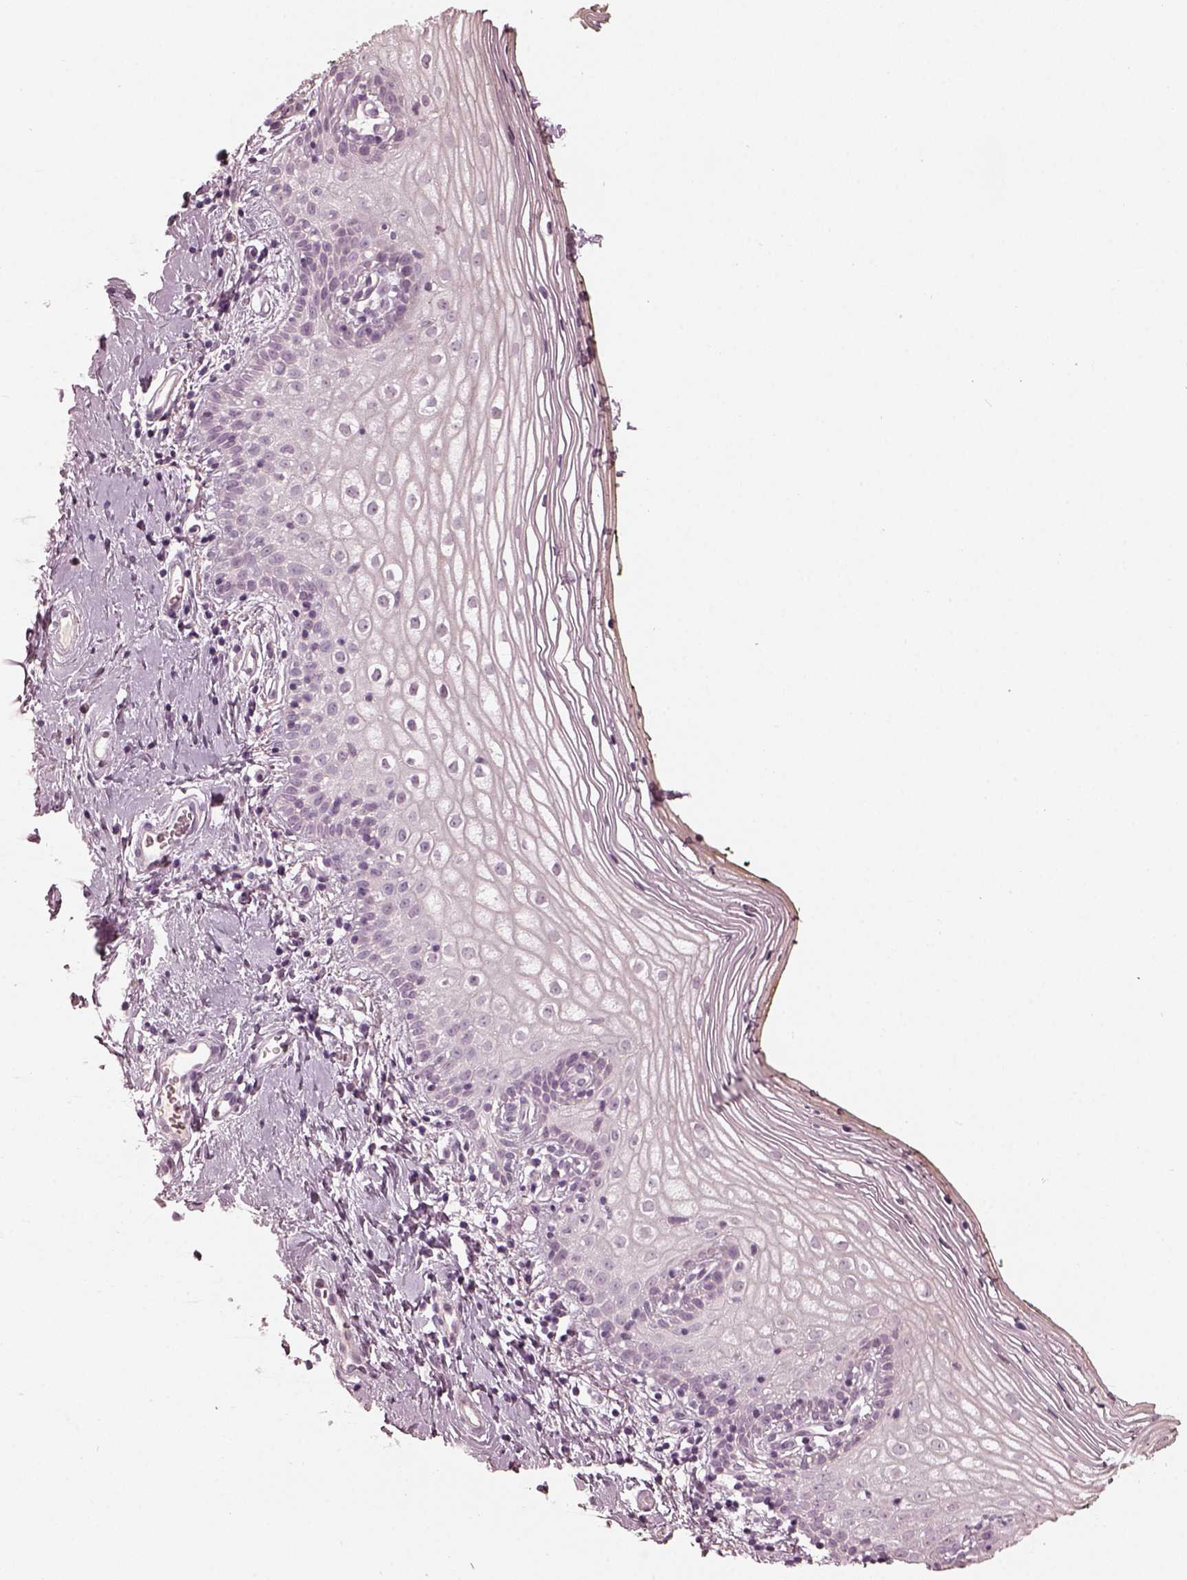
{"staining": {"intensity": "negative", "quantity": "none", "location": "none"}, "tissue": "vagina", "cell_type": "Squamous epithelial cells", "image_type": "normal", "snomed": [{"axis": "morphology", "description": "Normal tissue, NOS"}, {"axis": "topography", "description": "Vagina"}], "caption": "High power microscopy histopathology image of an immunohistochemistry photomicrograph of benign vagina, revealing no significant expression in squamous epithelial cells.", "gene": "OPTC", "patient": {"sex": "female", "age": 47}}